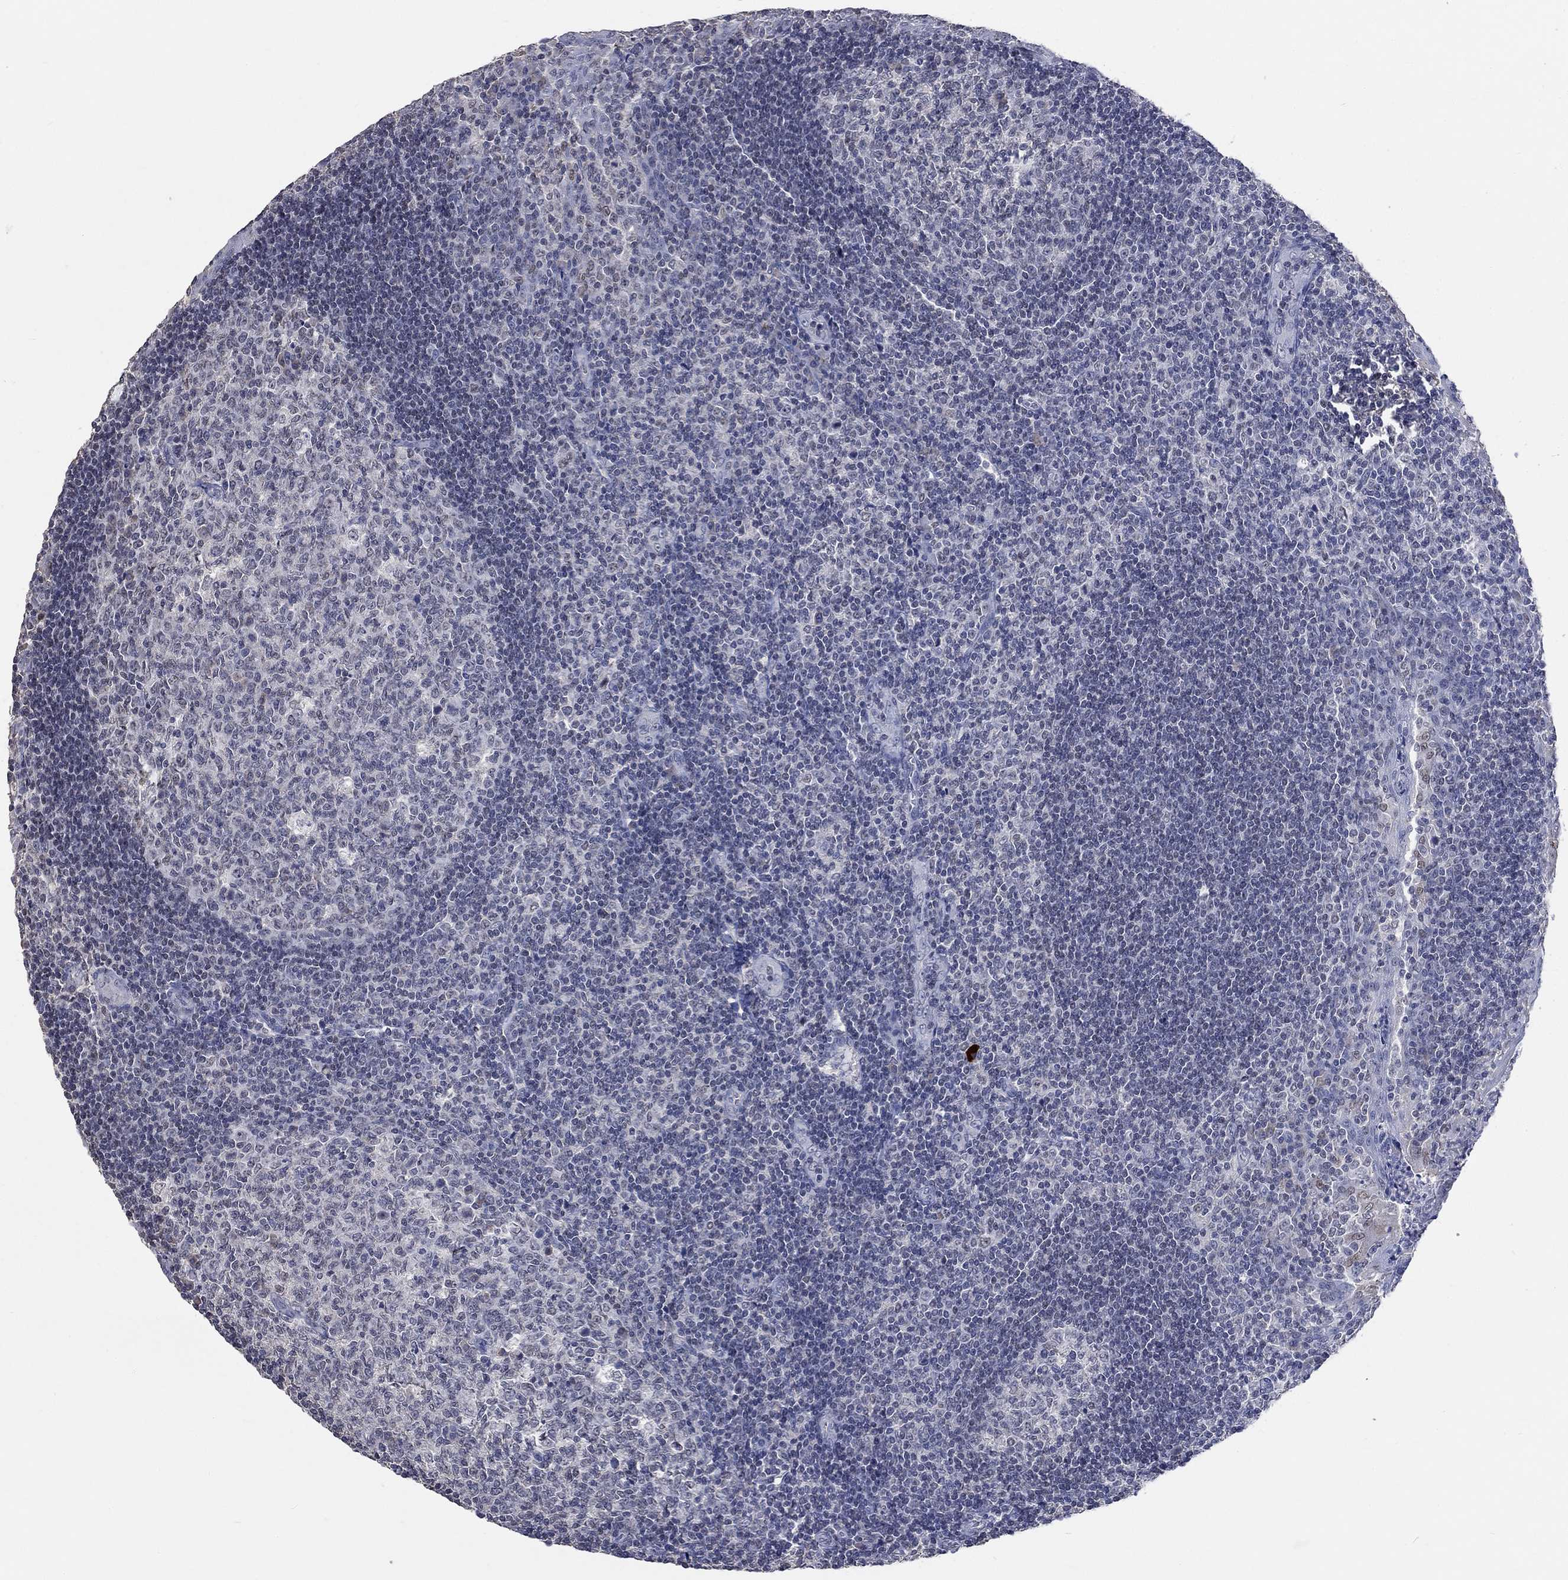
{"staining": {"intensity": "negative", "quantity": "none", "location": "none"}, "tissue": "tonsil", "cell_type": "Germinal center cells", "image_type": "normal", "snomed": [{"axis": "morphology", "description": "Normal tissue, NOS"}, {"axis": "topography", "description": "Tonsil"}], "caption": "A photomicrograph of tonsil stained for a protein demonstrates no brown staining in germinal center cells.", "gene": "ZBTB18", "patient": {"sex": "female", "age": 12}}